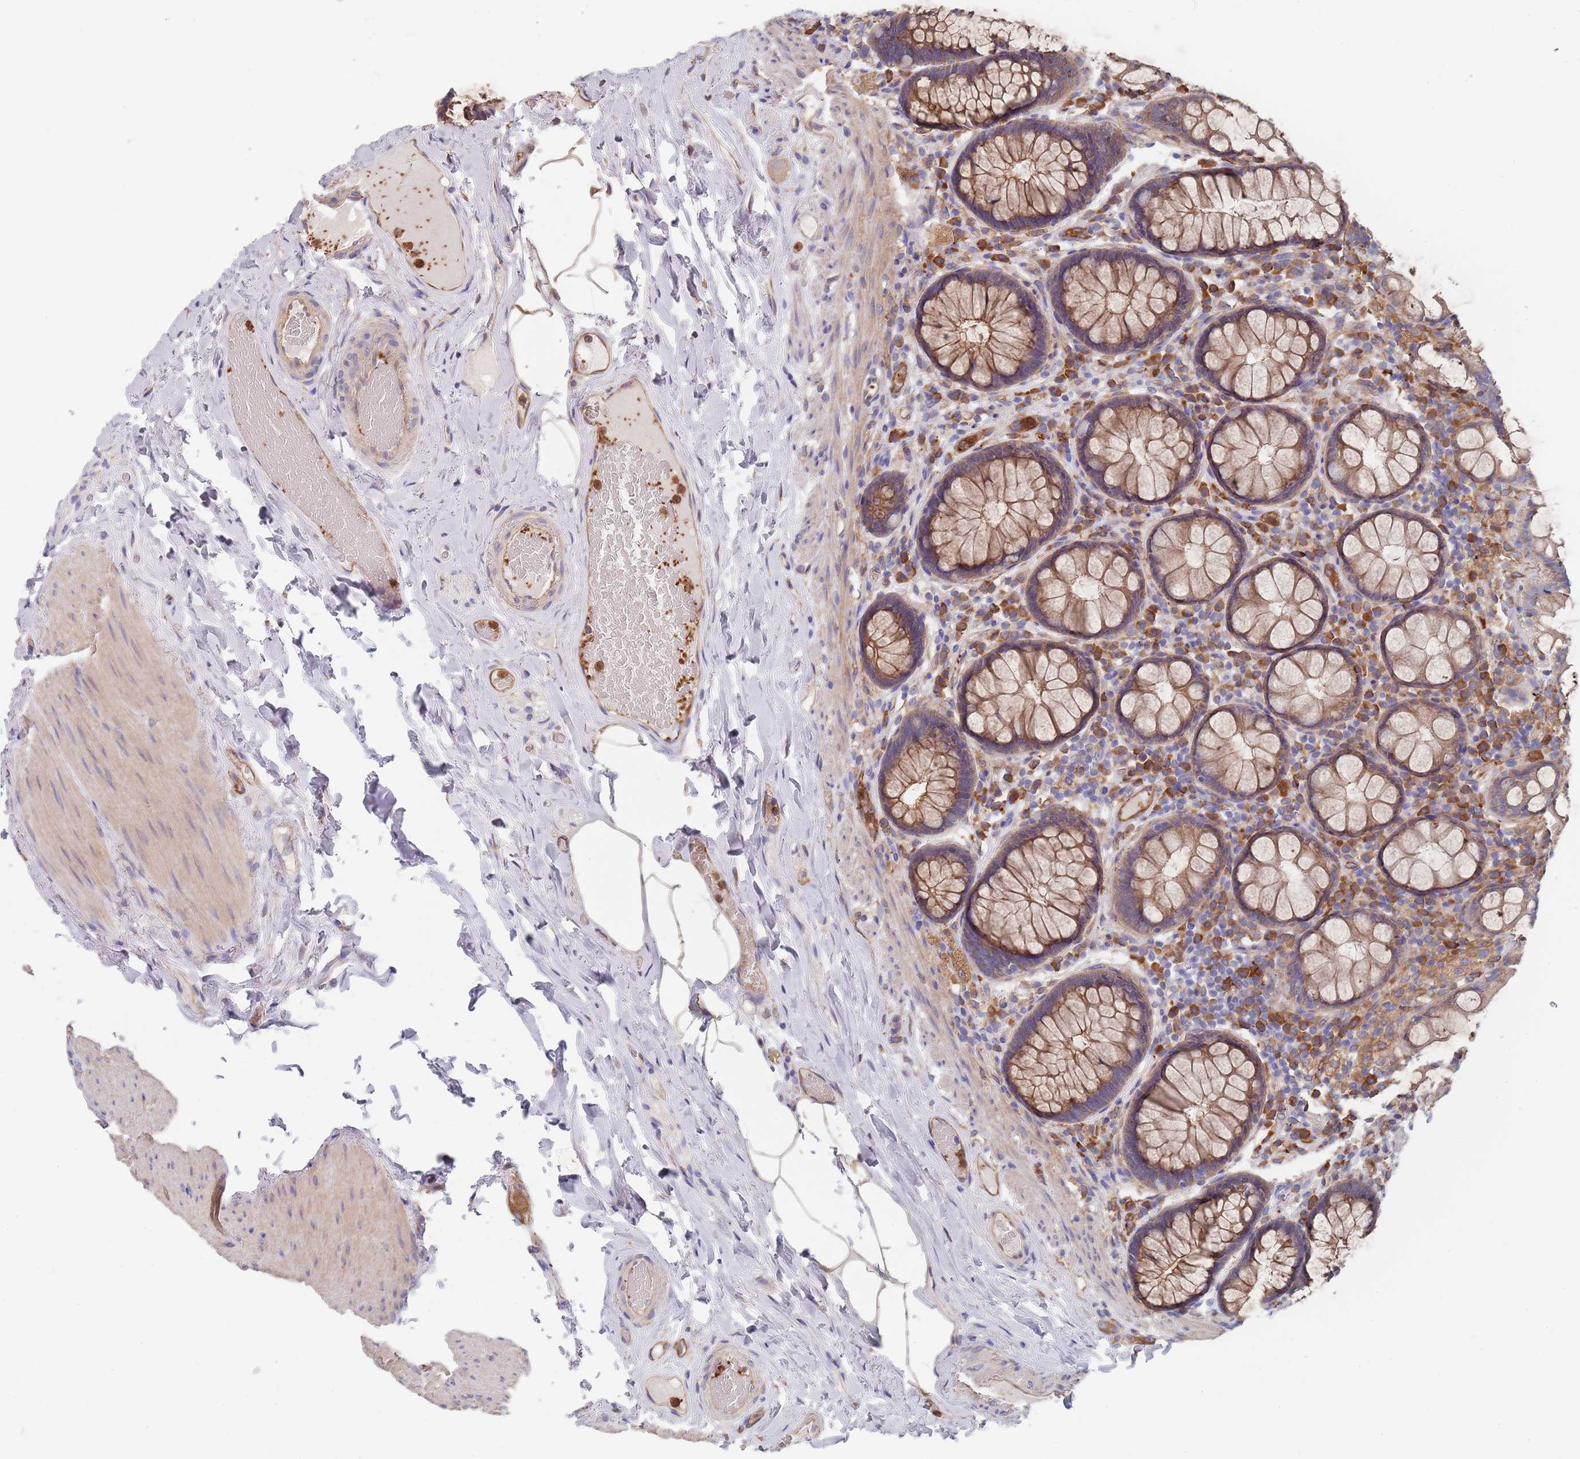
{"staining": {"intensity": "moderate", "quantity": ">75%", "location": "cytoplasmic/membranous"}, "tissue": "rectum", "cell_type": "Glandular cells", "image_type": "normal", "snomed": [{"axis": "morphology", "description": "Normal tissue, NOS"}, {"axis": "topography", "description": "Rectum"}], "caption": "Glandular cells demonstrate medium levels of moderate cytoplasmic/membranous positivity in approximately >75% of cells in normal rectum. The staining was performed using DAB, with brown indicating positive protein expression. Nuclei are stained blue with hematoxylin.", "gene": "DCUN1D3", "patient": {"sex": "male", "age": 83}}